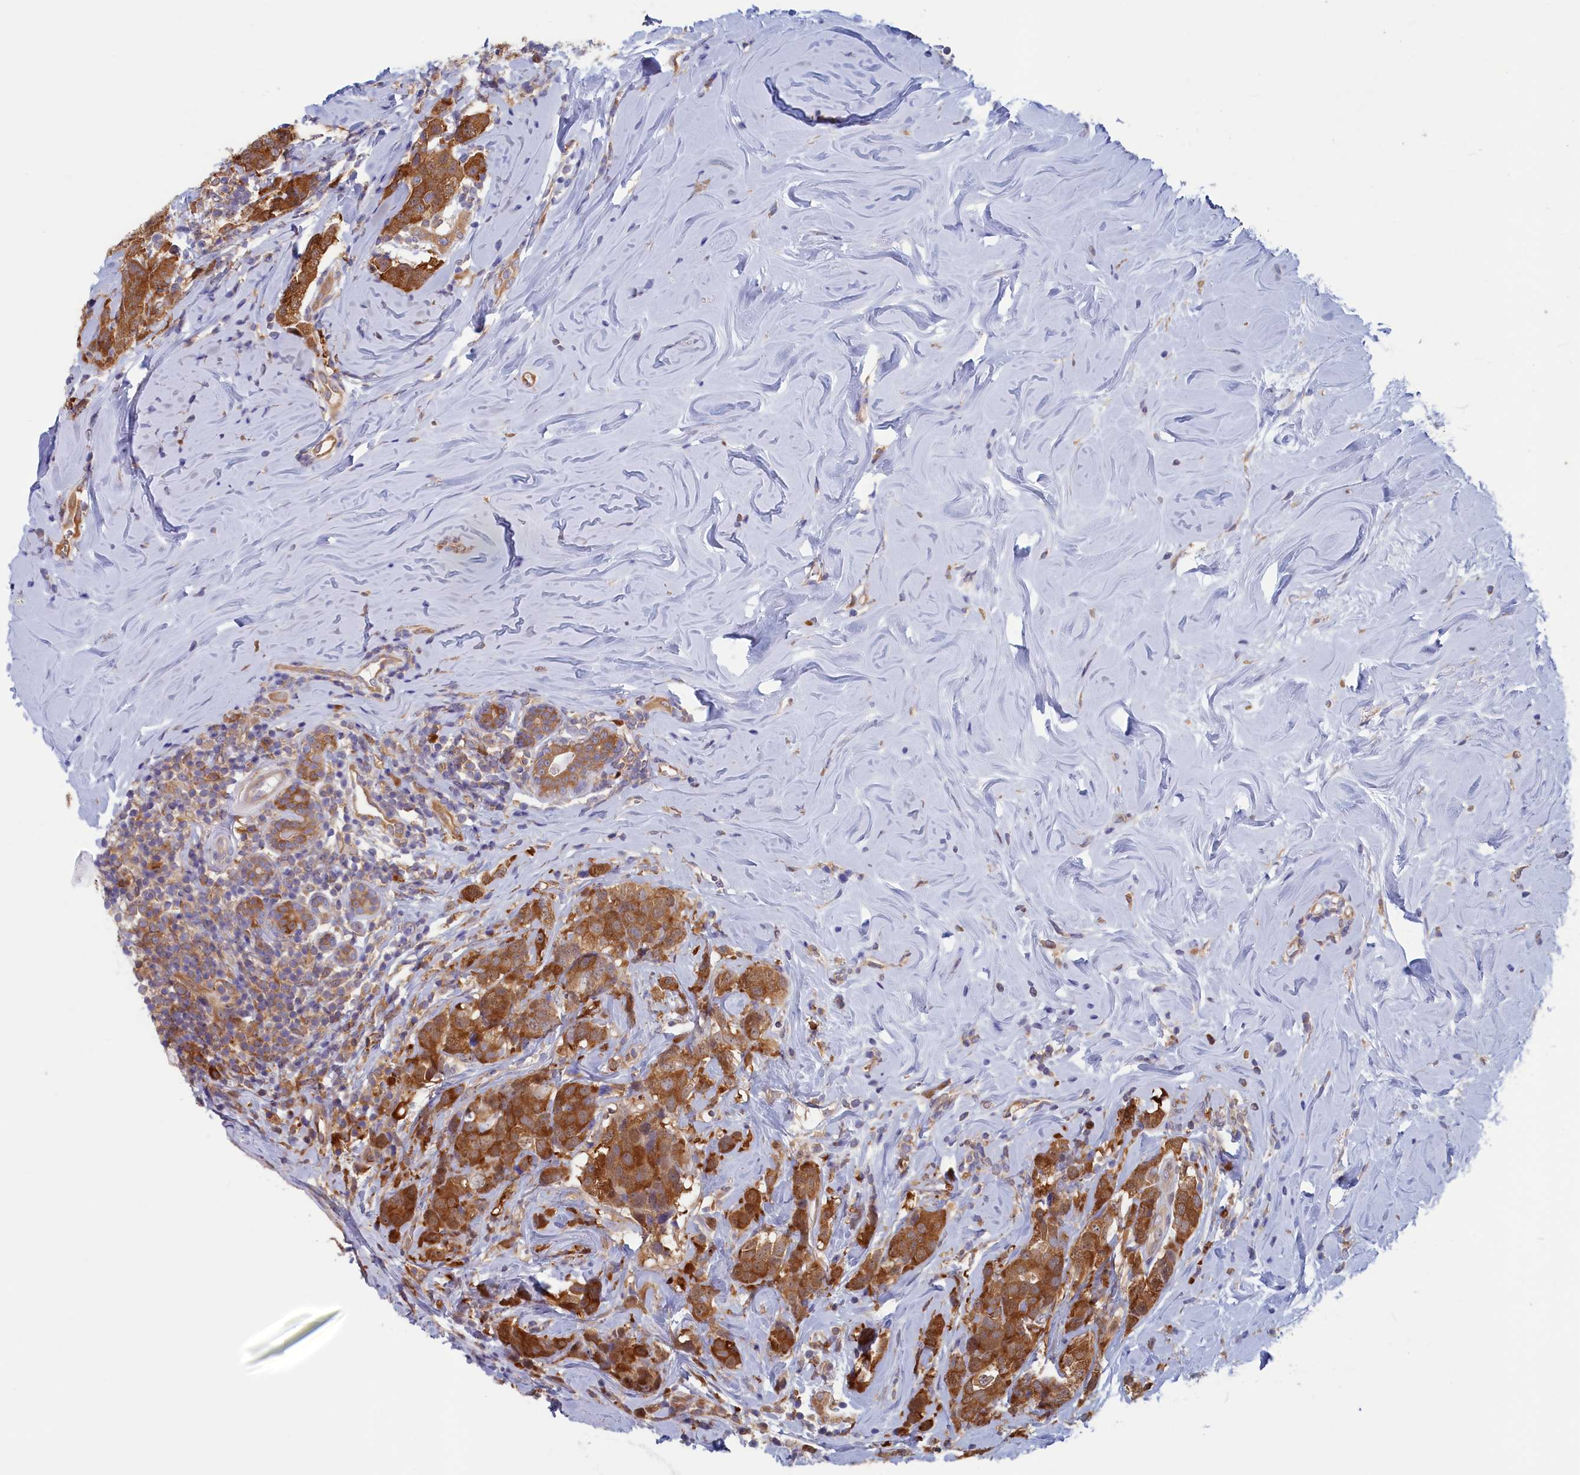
{"staining": {"intensity": "strong", "quantity": ">75%", "location": "cytoplasmic/membranous"}, "tissue": "breast cancer", "cell_type": "Tumor cells", "image_type": "cancer", "snomed": [{"axis": "morphology", "description": "Lobular carcinoma"}, {"axis": "topography", "description": "Breast"}], "caption": "The photomicrograph shows staining of breast cancer (lobular carcinoma), revealing strong cytoplasmic/membranous protein staining (brown color) within tumor cells.", "gene": "SYNDIG1L", "patient": {"sex": "female", "age": 59}}